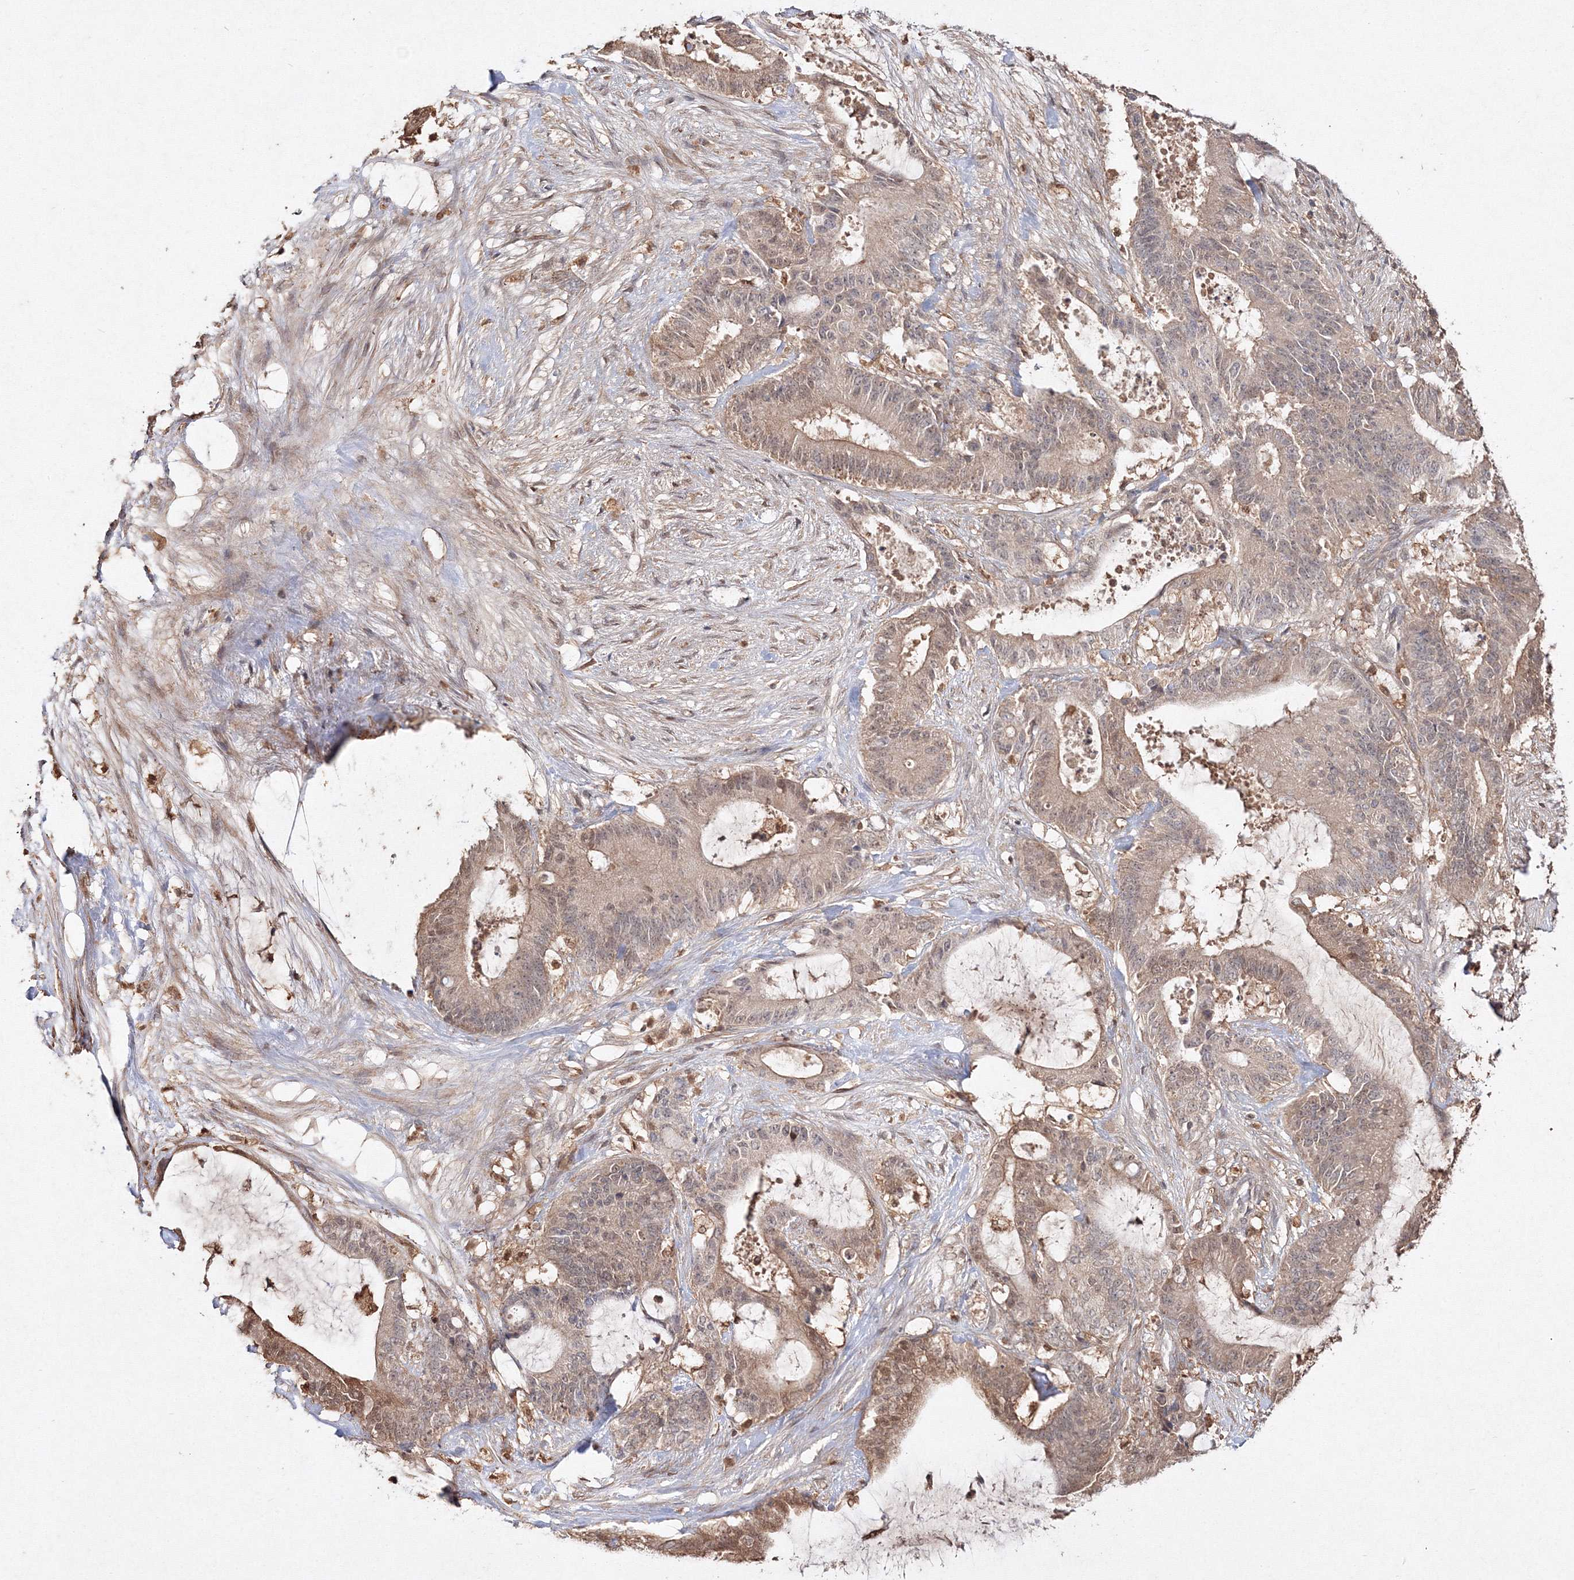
{"staining": {"intensity": "weak", "quantity": "25%-75%", "location": "cytoplasmic/membranous,nuclear"}, "tissue": "liver cancer", "cell_type": "Tumor cells", "image_type": "cancer", "snomed": [{"axis": "morphology", "description": "Normal tissue, NOS"}, {"axis": "morphology", "description": "Cholangiocarcinoma"}, {"axis": "topography", "description": "Liver"}, {"axis": "topography", "description": "Peripheral nerve tissue"}], "caption": "The immunohistochemical stain highlights weak cytoplasmic/membranous and nuclear staining in tumor cells of liver cancer (cholangiocarcinoma) tissue.", "gene": "S100A11", "patient": {"sex": "female", "age": 73}}